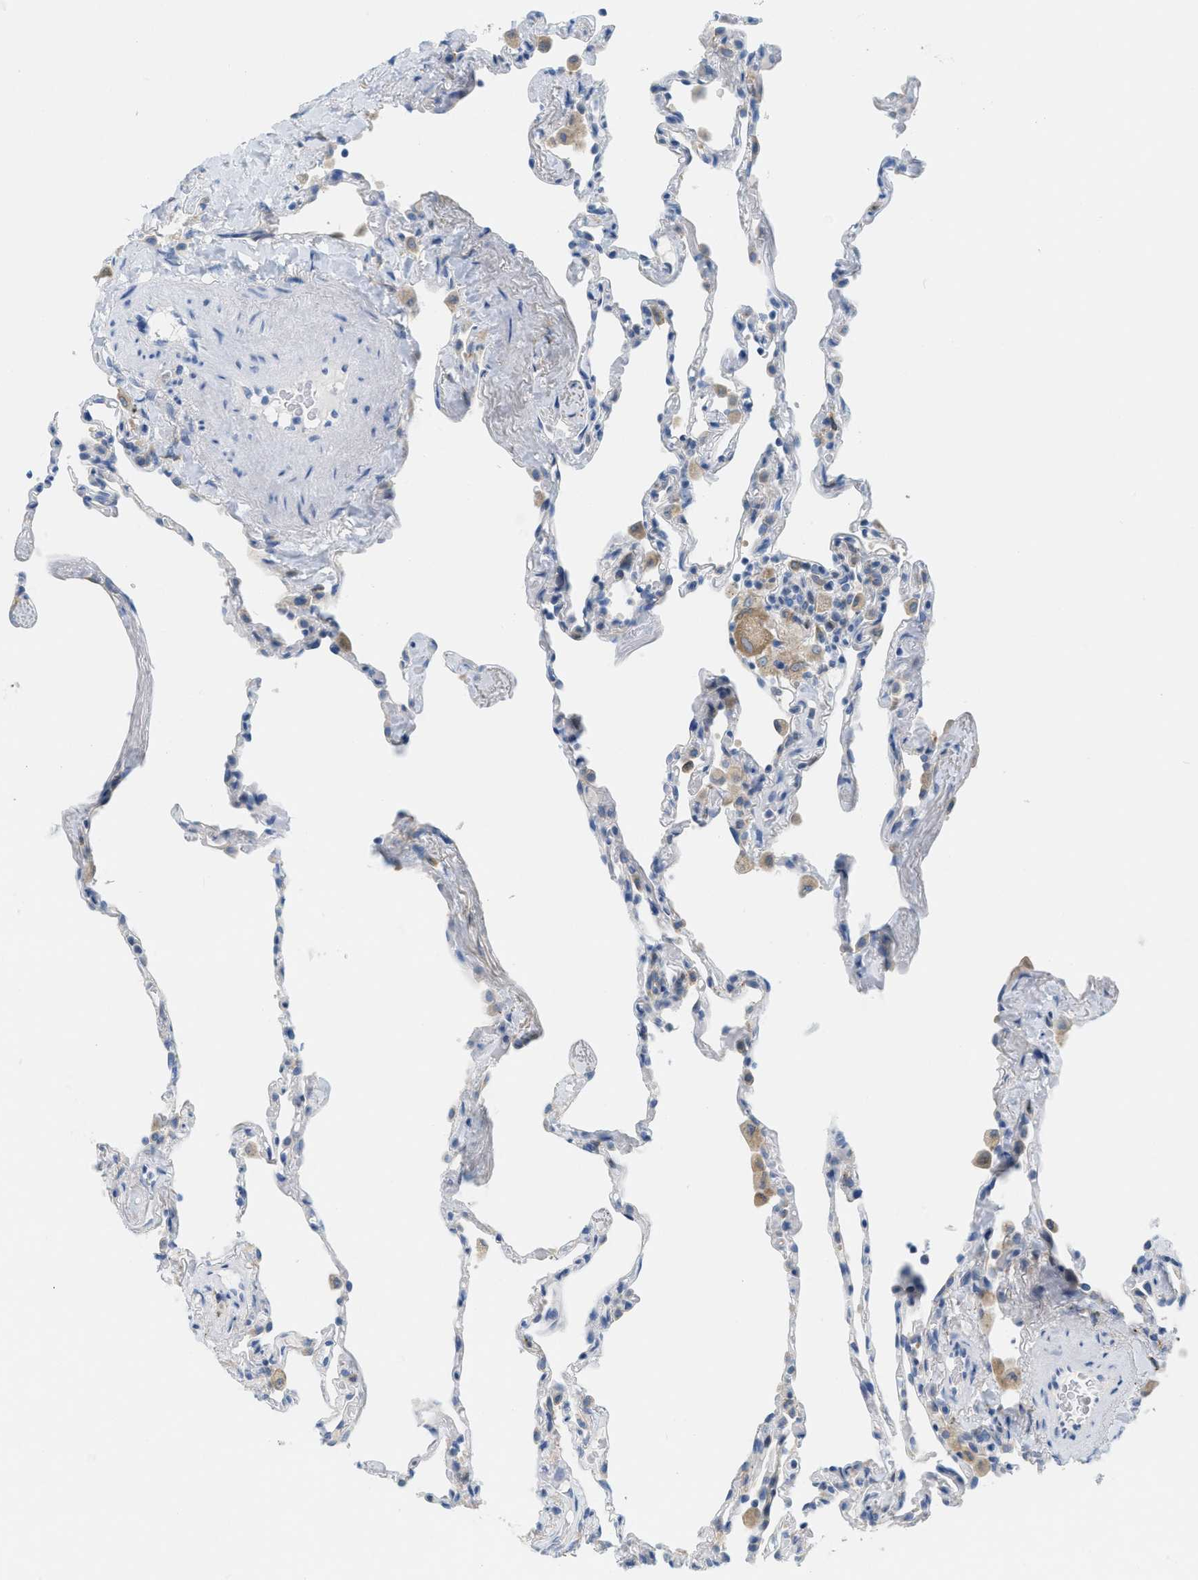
{"staining": {"intensity": "negative", "quantity": "none", "location": "none"}, "tissue": "lung", "cell_type": "Alveolar cells", "image_type": "normal", "snomed": [{"axis": "morphology", "description": "Normal tissue, NOS"}, {"axis": "topography", "description": "Lung"}], "caption": "High power microscopy histopathology image of an immunohistochemistry photomicrograph of benign lung, revealing no significant expression in alveolar cells. Nuclei are stained in blue.", "gene": "TEX264", "patient": {"sex": "male", "age": 59}}